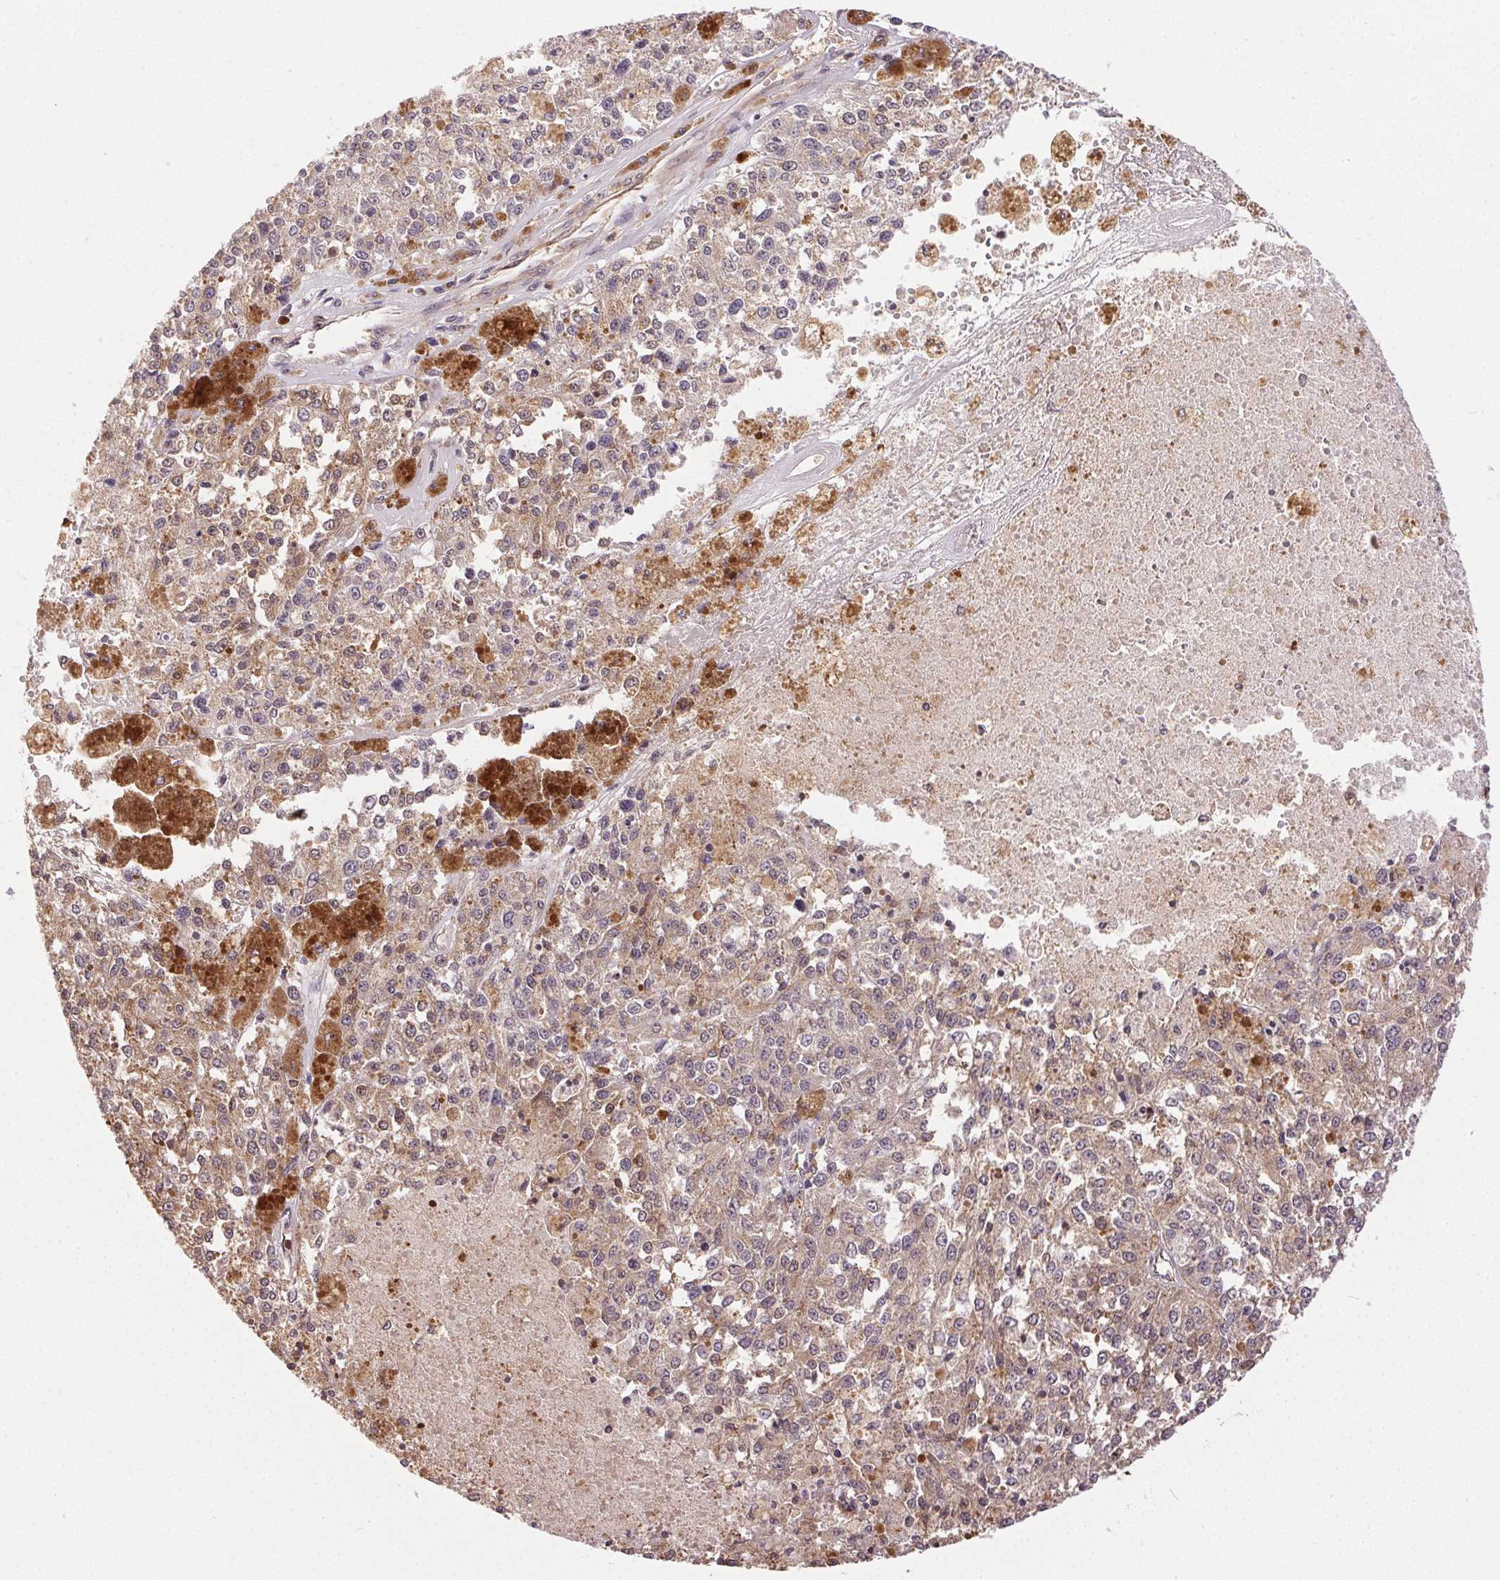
{"staining": {"intensity": "weak", "quantity": "25%-75%", "location": "cytoplasmic/membranous"}, "tissue": "melanoma", "cell_type": "Tumor cells", "image_type": "cancer", "snomed": [{"axis": "morphology", "description": "Malignant melanoma, Metastatic site"}, {"axis": "topography", "description": "Lymph node"}], "caption": "Malignant melanoma (metastatic site) tissue reveals weak cytoplasmic/membranous positivity in approximately 25%-75% of tumor cells, visualized by immunohistochemistry.", "gene": "GDI2", "patient": {"sex": "female", "age": 64}}